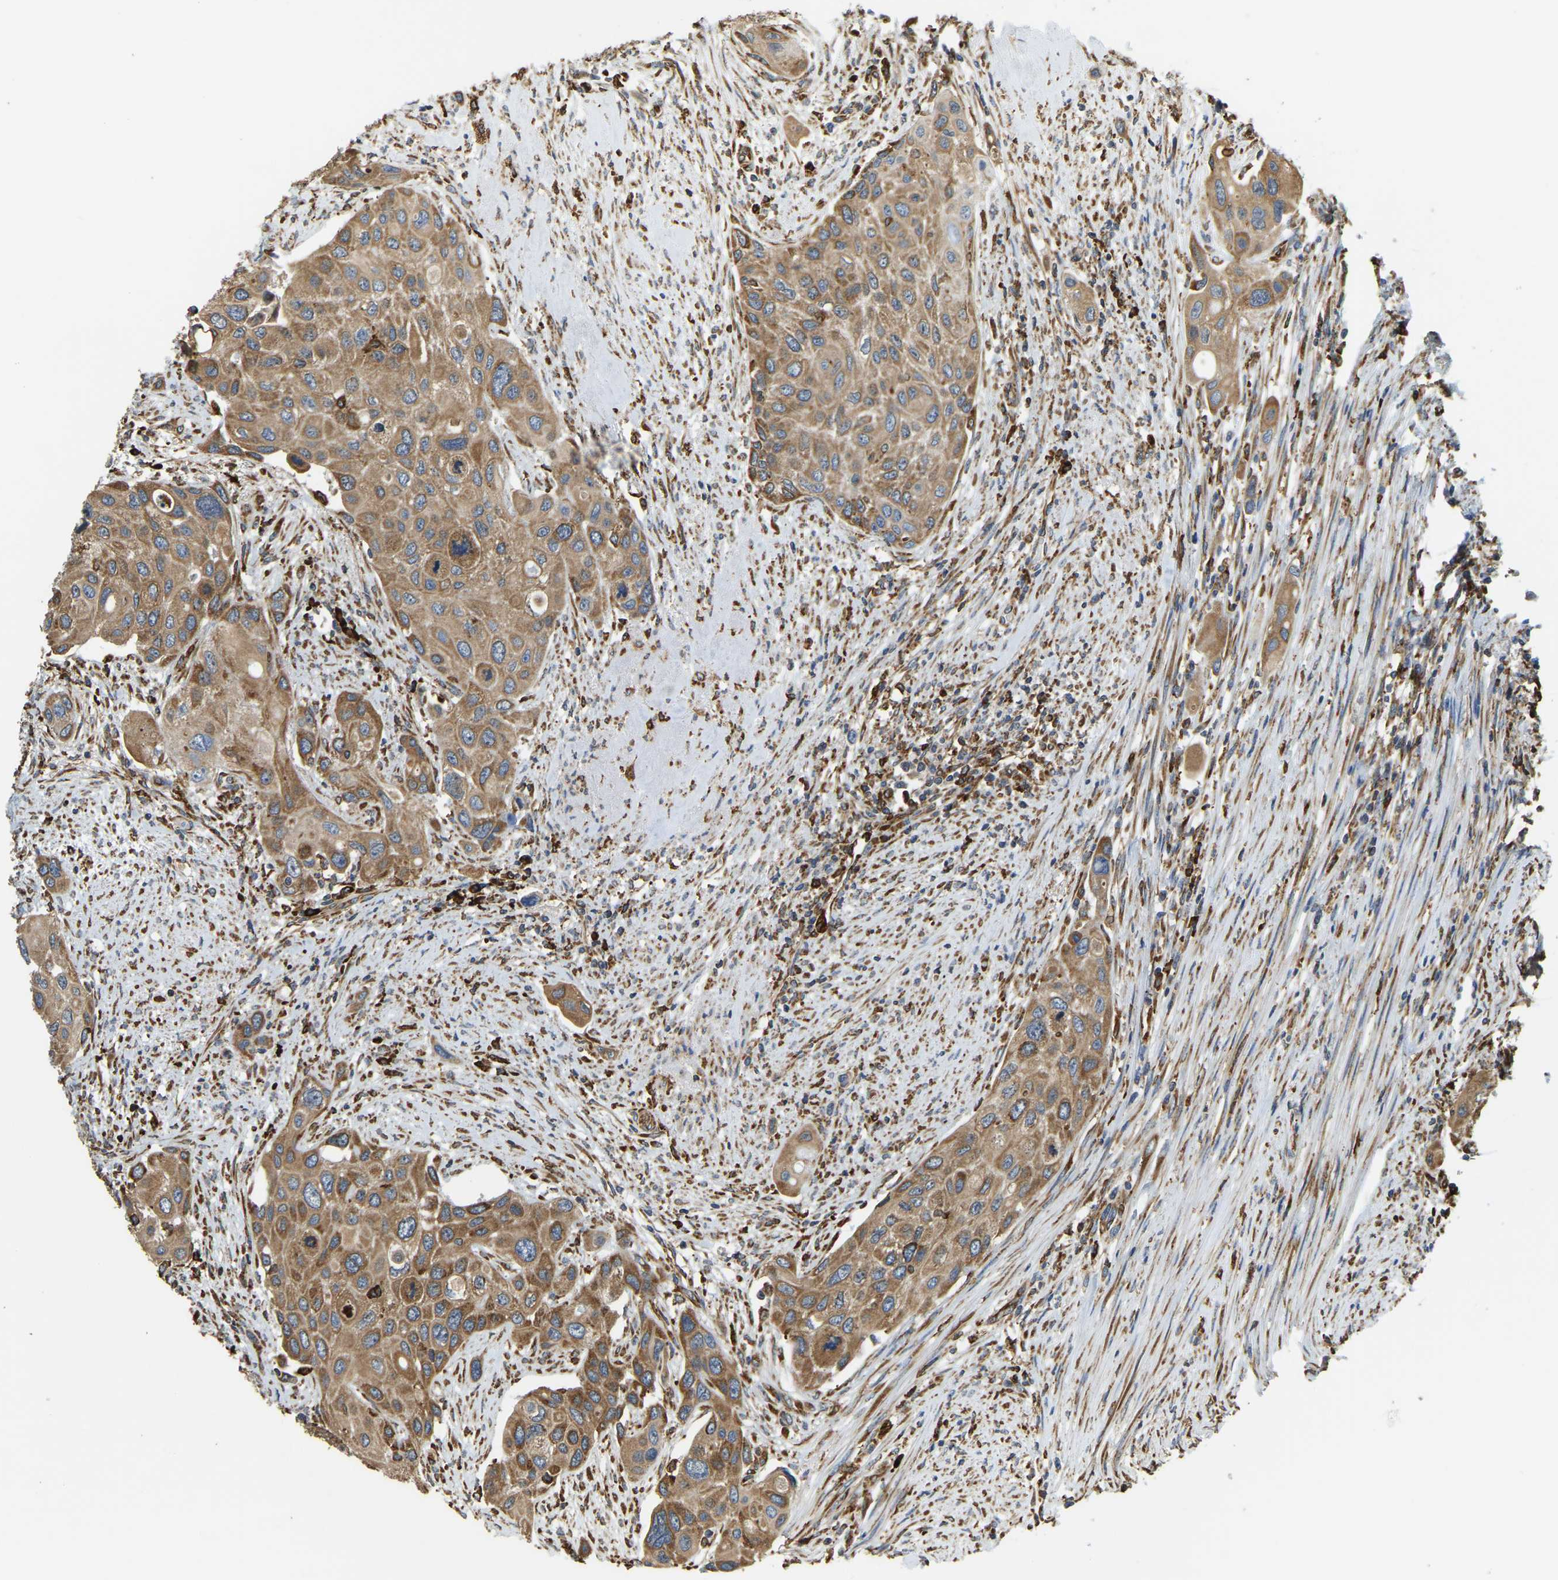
{"staining": {"intensity": "moderate", "quantity": ">75%", "location": "cytoplasmic/membranous"}, "tissue": "urothelial cancer", "cell_type": "Tumor cells", "image_type": "cancer", "snomed": [{"axis": "morphology", "description": "Urothelial carcinoma, High grade"}, {"axis": "topography", "description": "Urinary bladder"}], "caption": "A histopathology image showing moderate cytoplasmic/membranous expression in about >75% of tumor cells in urothelial carcinoma (high-grade), as visualized by brown immunohistochemical staining.", "gene": "RNF115", "patient": {"sex": "female", "age": 56}}